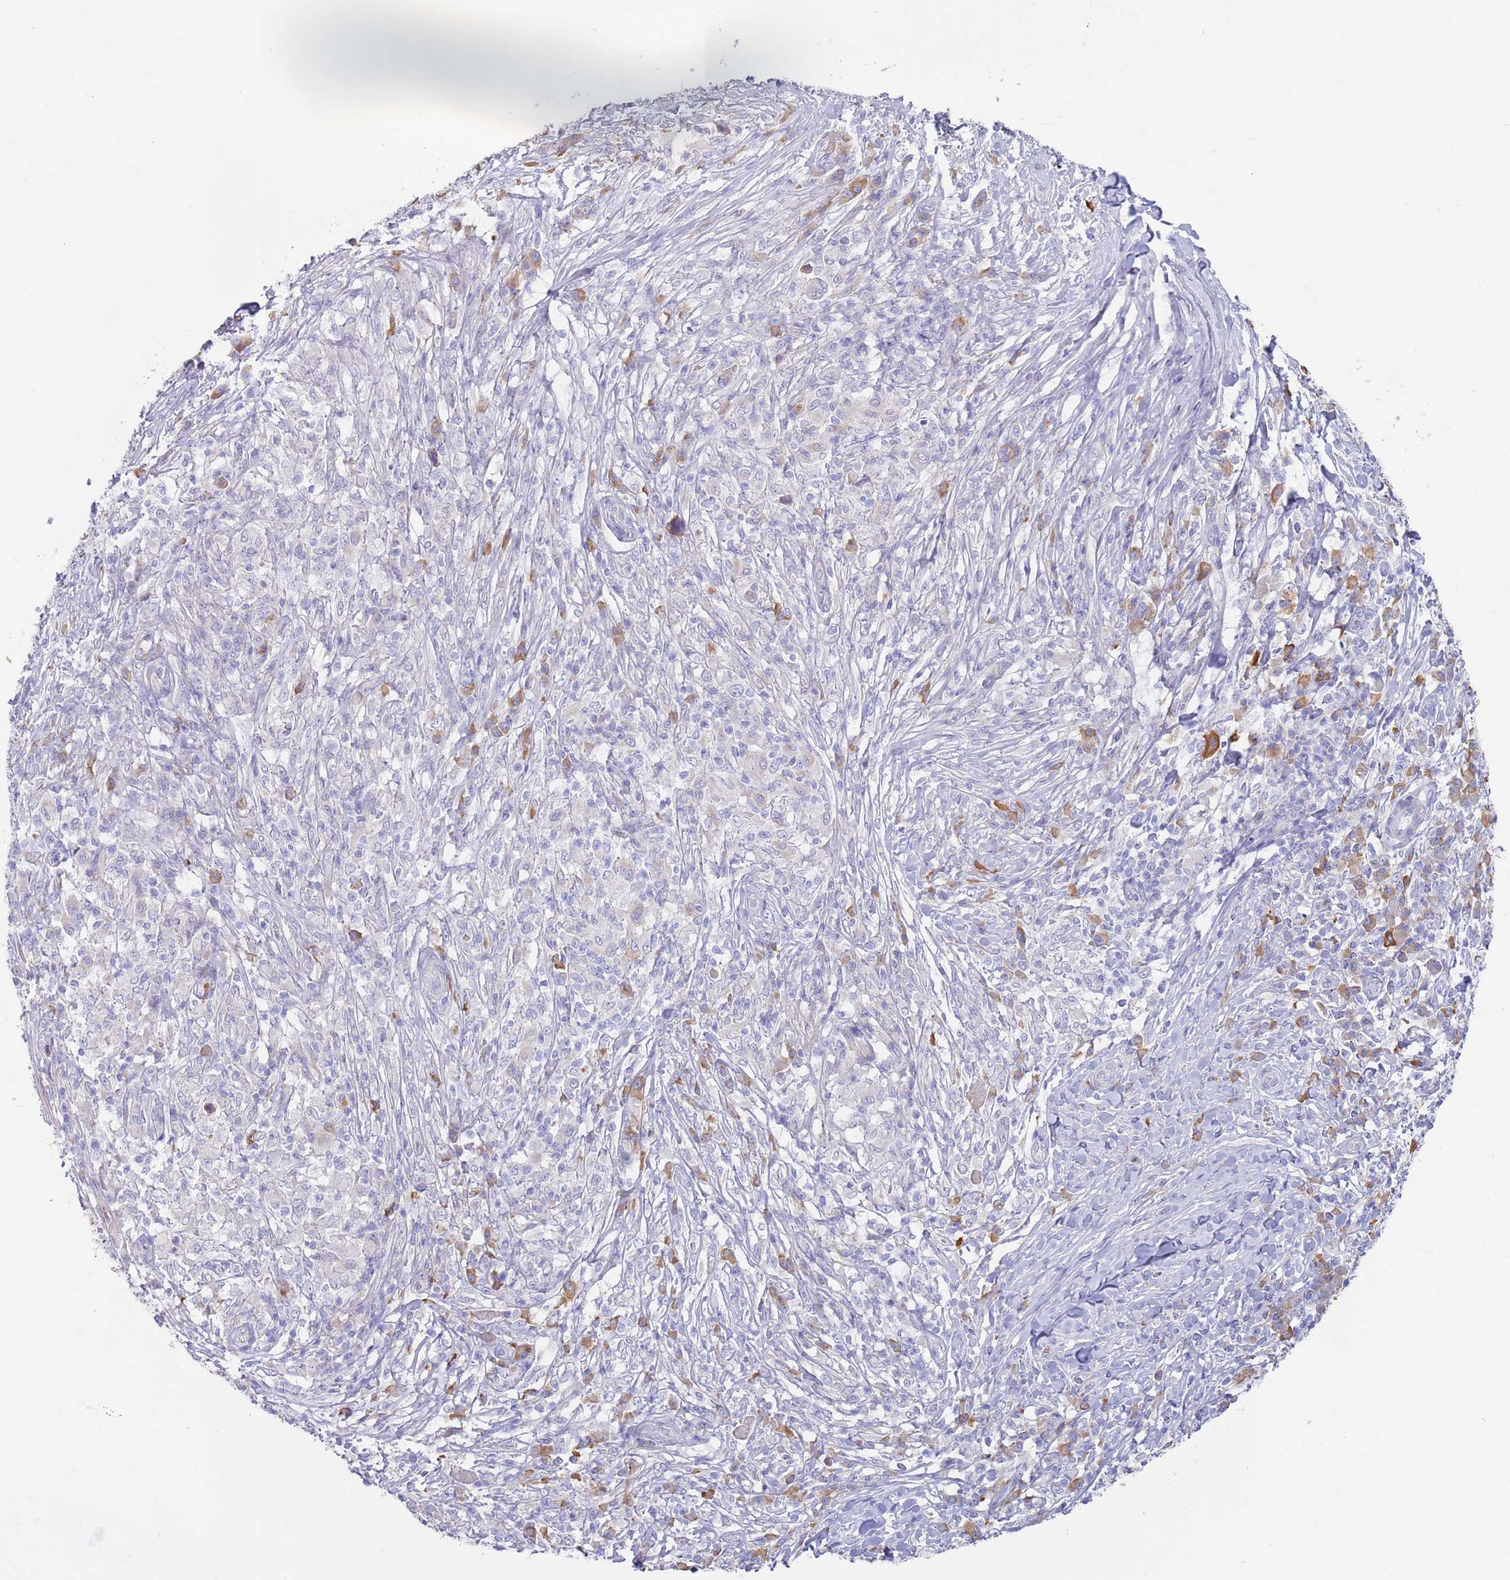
{"staining": {"intensity": "moderate", "quantity": "<25%", "location": "cytoplasmic/membranous"}, "tissue": "melanoma", "cell_type": "Tumor cells", "image_type": "cancer", "snomed": [{"axis": "morphology", "description": "Malignant melanoma, NOS"}, {"axis": "topography", "description": "Skin"}], "caption": "IHC of malignant melanoma reveals low levels of moderate cytoplasmic/membranous expression in approximately <25% of tumor cells. Nuclei are stained in blue.", "gene": "CCDC149", "patient": {"sex": "male", "age": 66}}